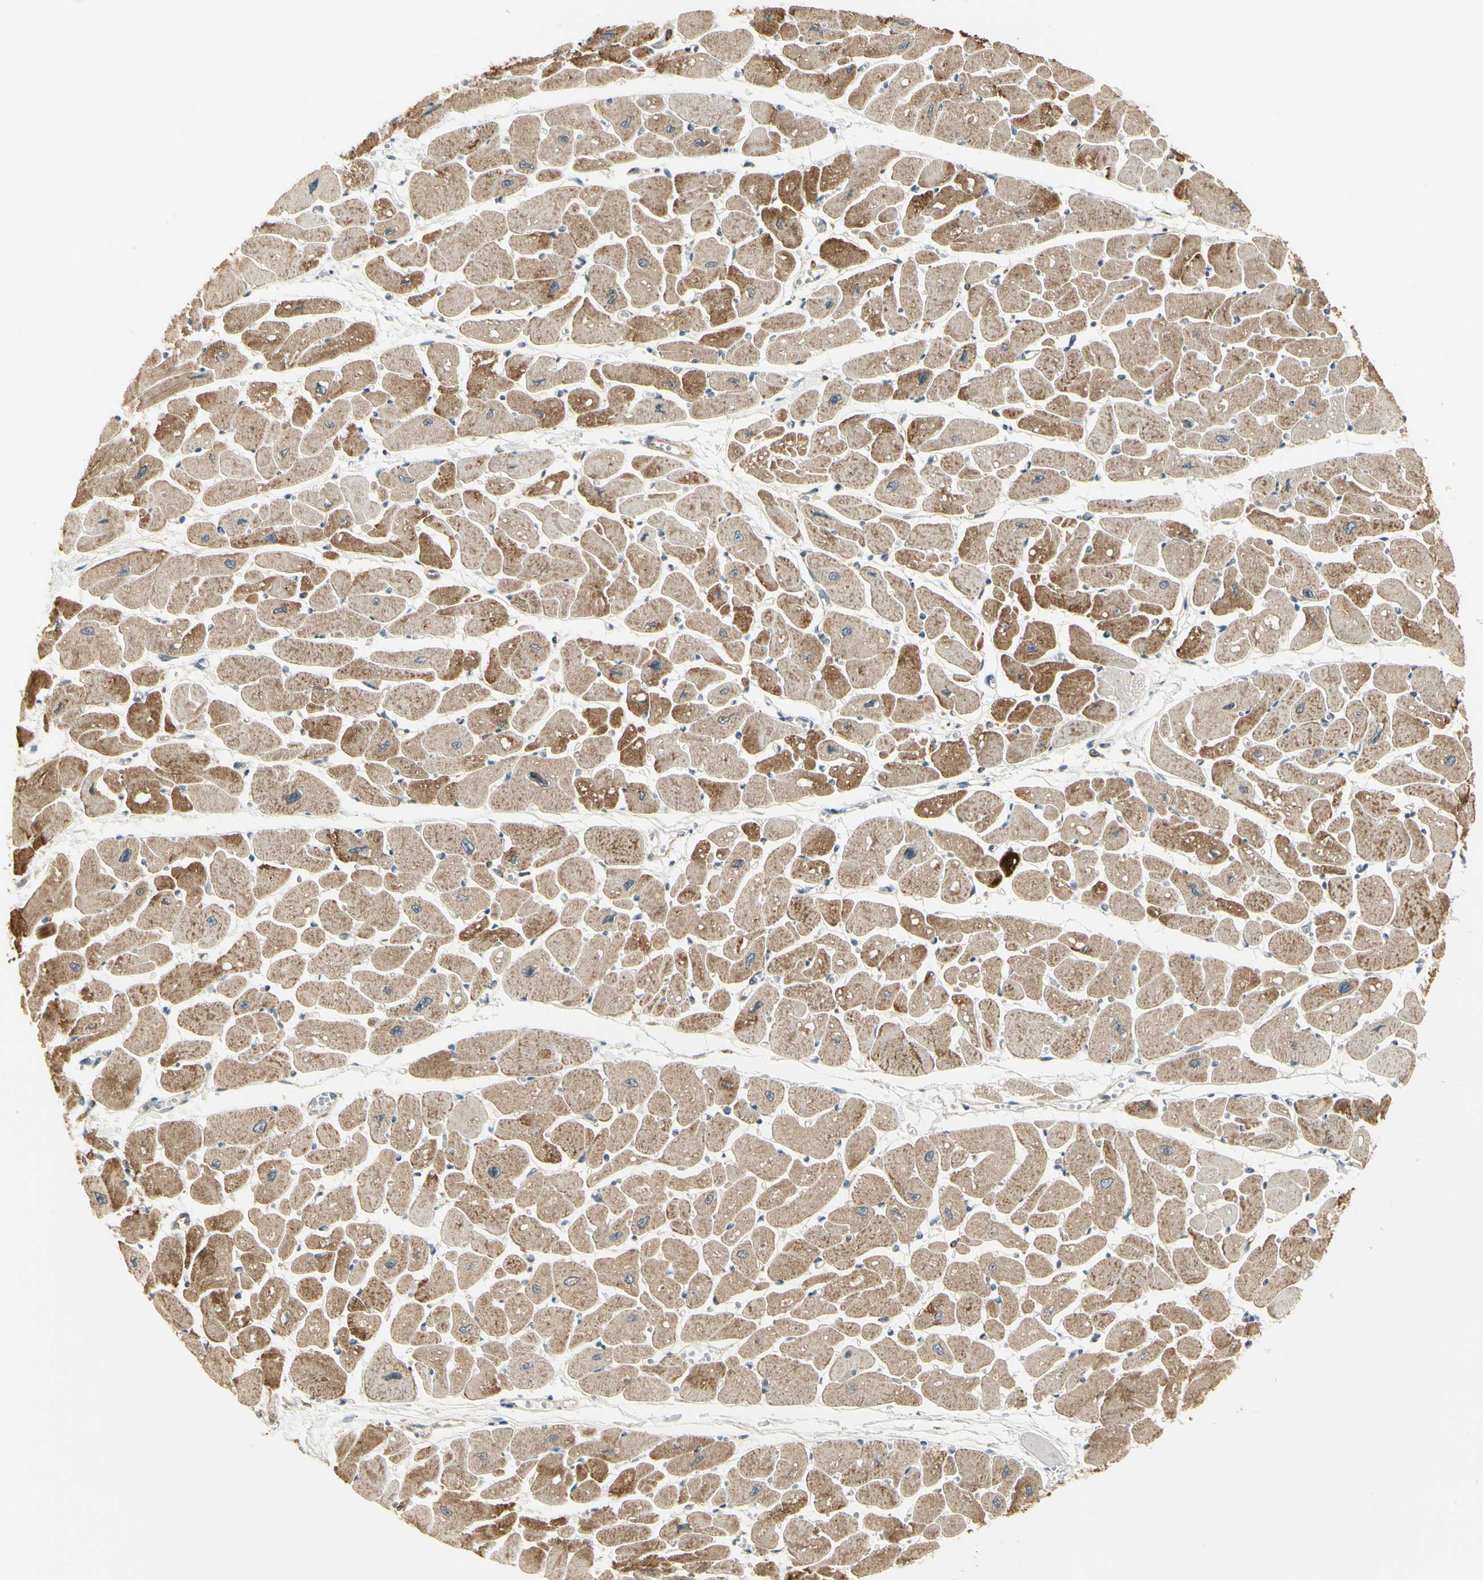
{"staining": {"intensity": "moderate", "quantity": ">75%", "location": "cytoplasmic/membranous"}, "tissue": "heart muscle", "cell_type": "Cardiomyocytes", "image_type": "normal", "snomed": [{"axis": "morphology", "description": "Normal tissue, NOS"}, {"axis": "topography", "description": "Heart"}], "caption": "Moderate cytoplasmic/membranous positivity is present in approximately >75% of cardiomyocytes in benign heart muscle. Nuclei are stained in blue.", "gene": "EPHB3", "patient": {"sex": "female", "age": 54}}